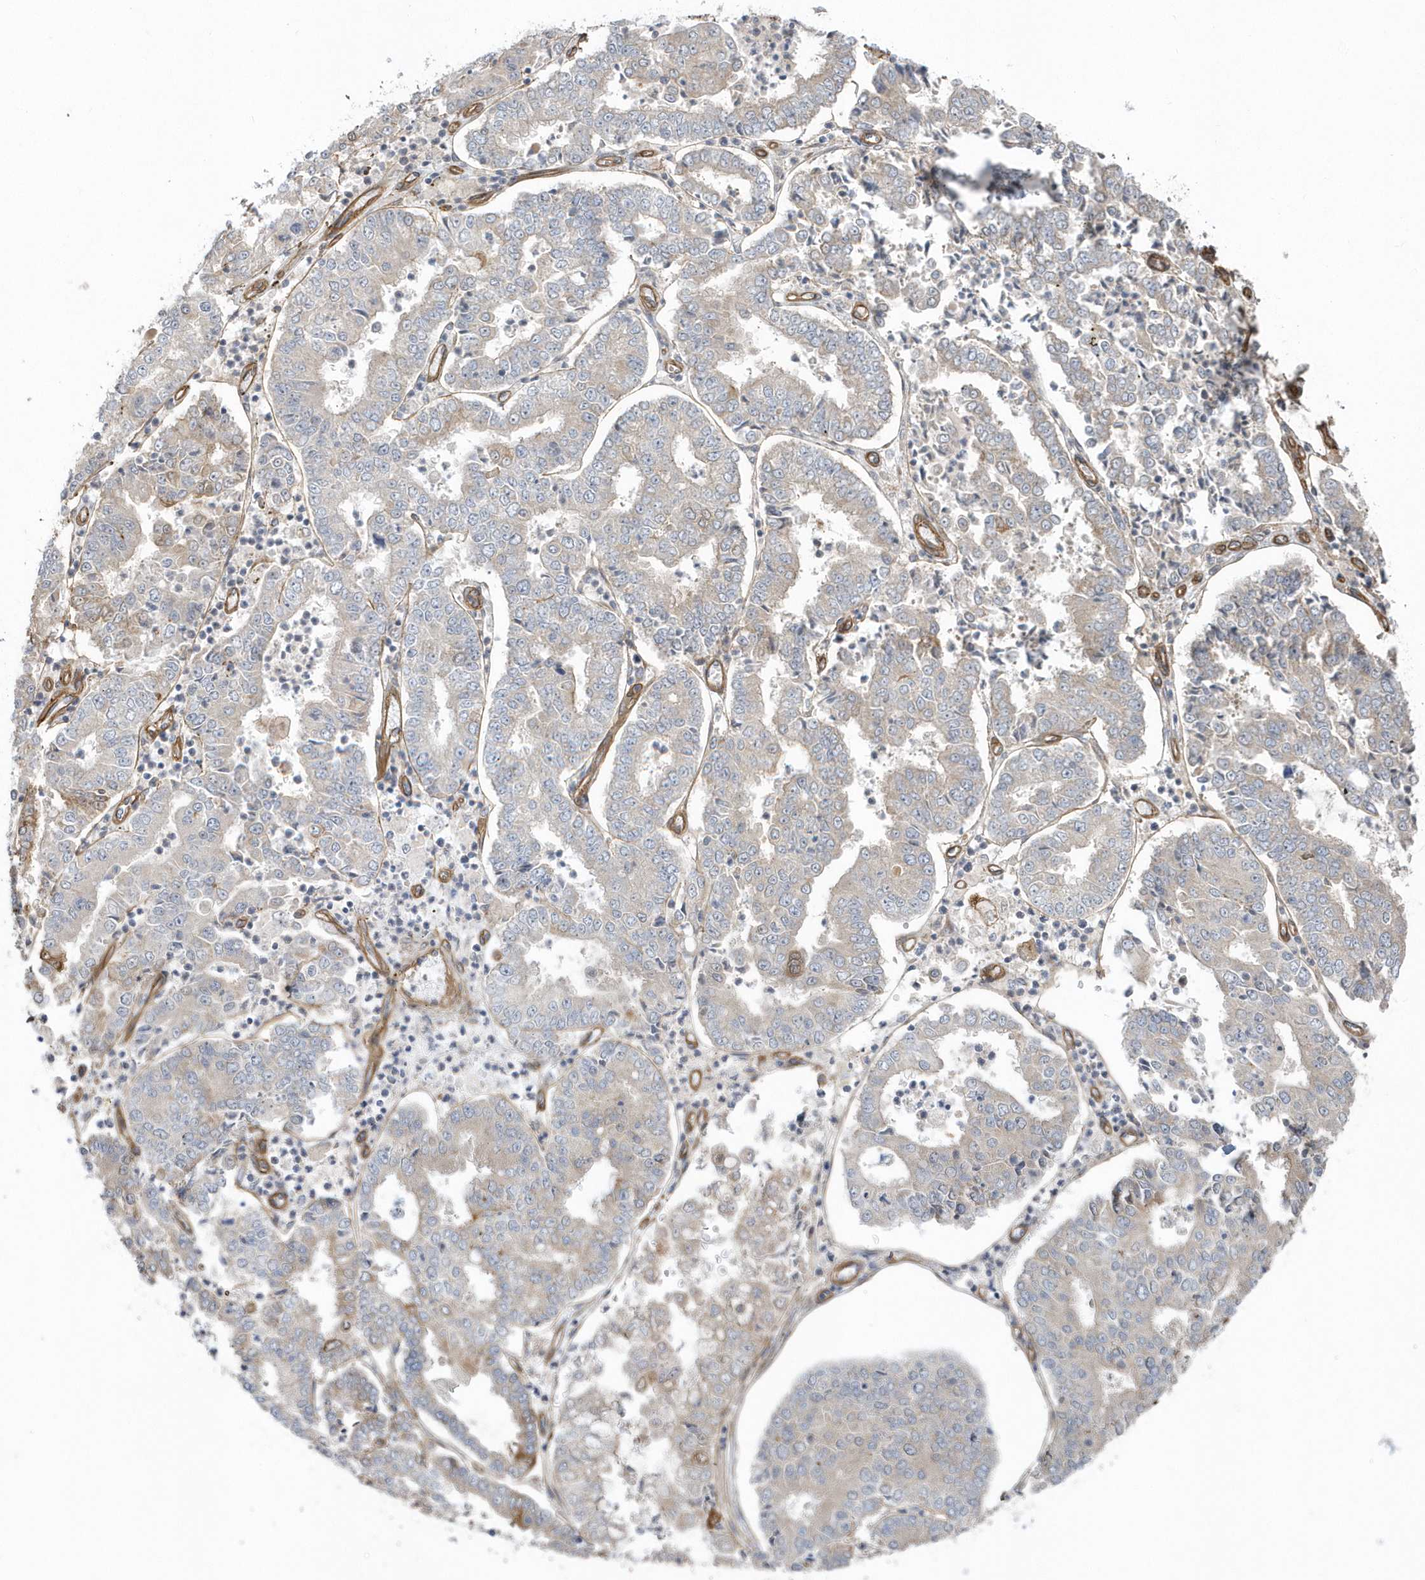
{"staining": {"intensity": "weak", "quantity": "<25%", "location": "cytoplasmic/membranous"}, "tissue": "stomach cancer", "cell_type": "Tumor cells", "image_type": "cancer", "snomed": [{"axis": "morphology", "description": "Adenocarcinoma, NOS"}, {"axis": "topography", "description": "Stomach"}], "caption": "IHC of stomach adenocarcinoma reveals no staining in tumor cells.", "gene": "ACTR1A", "patient": {"sex": "male", "age": 76}}